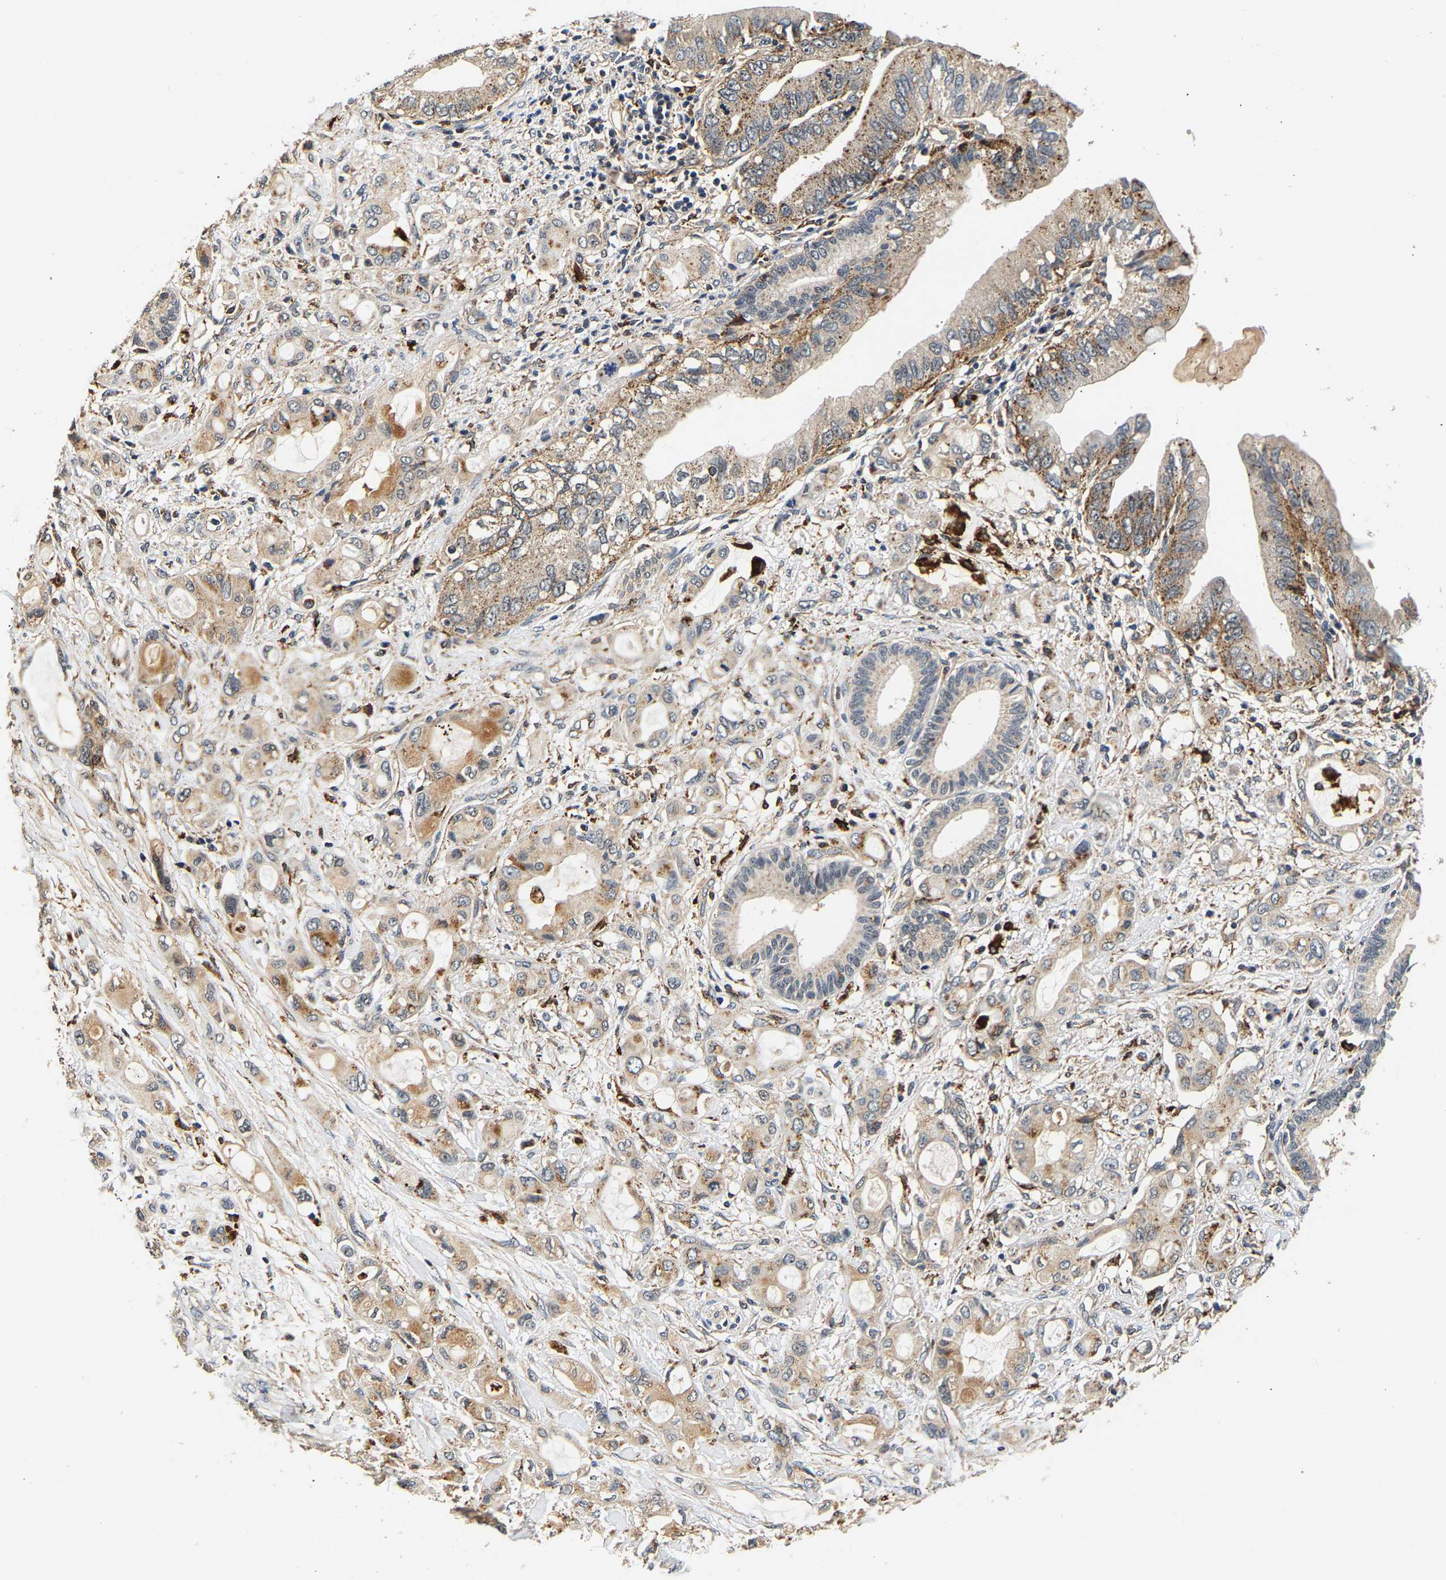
{"staining": {"intensity": "moderate", "quantity": ">75%", "location": "cytoplasmic/membranous"}, "tissue": "pancreatic cancer", "cell_type": "Tumor cells", "image_type": "cancer", "snomed": [{"axis": "morphology", "description": "Adenocarcinoma, NOS"}, {"axis": "topography", "description": "Pancreas"}], "caption": "Immunohistochemical staining of pancreatic cancer exhibits medium levels of moderate cytoplasmic/membranous protein staining in approximately >75% of tumor cells.", "gene": "SMU1", "patient": {"sex": "female", "age": 56}}